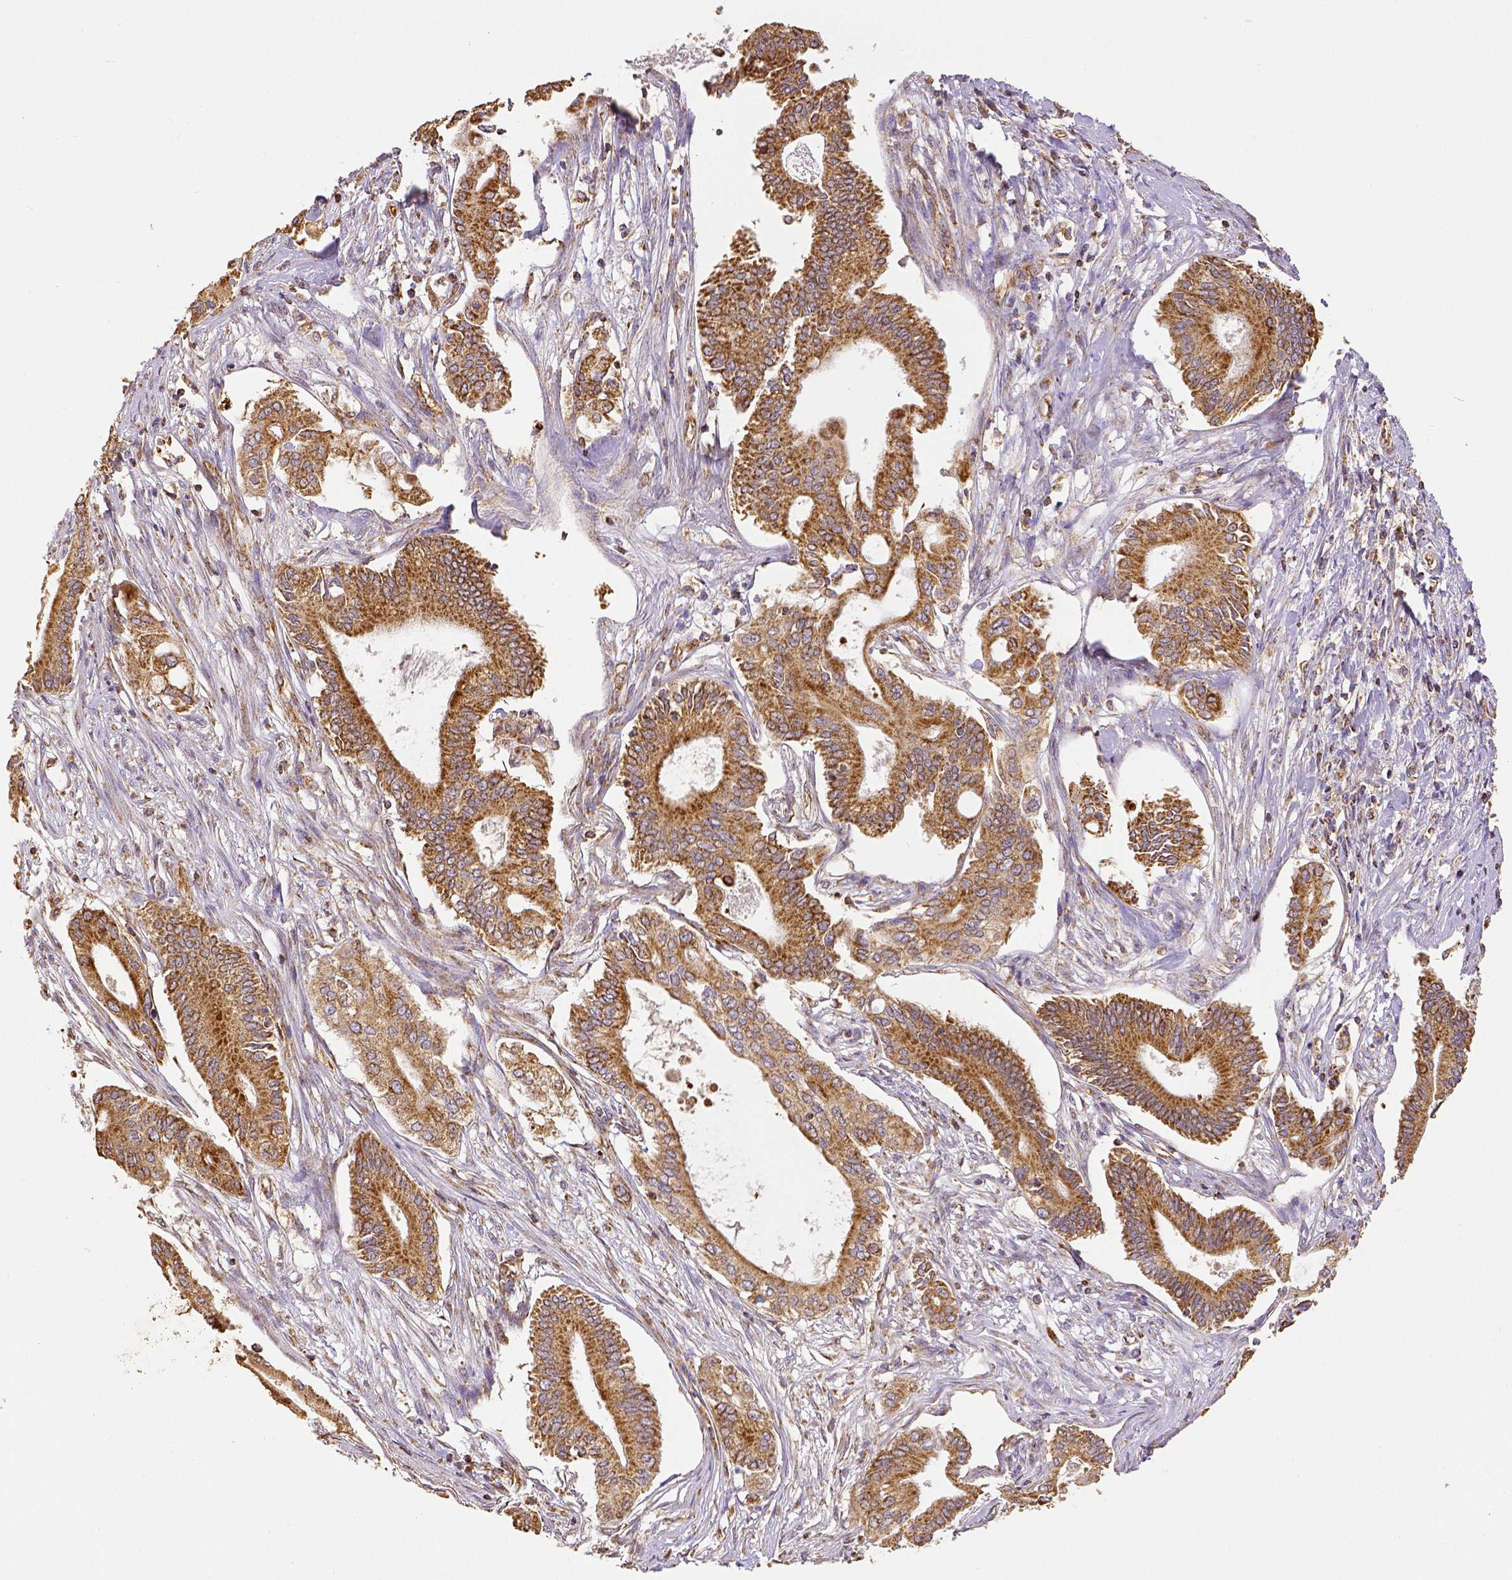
{"staining": {"intensity": "moderate", "quantity": ">75%", "location": "cytoplasmic/membranous"}, "tissue": "pancreatic cancer", "cell_type": "Tumor cells", "image_type": "cancer", "snomed": [{"axis": "morphology", "description": "Adenocarcinoma, NOS"}, {"axis": "topography", "description": "Pancreas"}], "caption": "Brown immunohistochemical staining in adenocarcinoma (pancreatic) shows moderate cytoplasmic/membranous staining in about >75% of tumor cells.", "gene": "SDHB", "patient": {"sex": "female", "age": 68}}